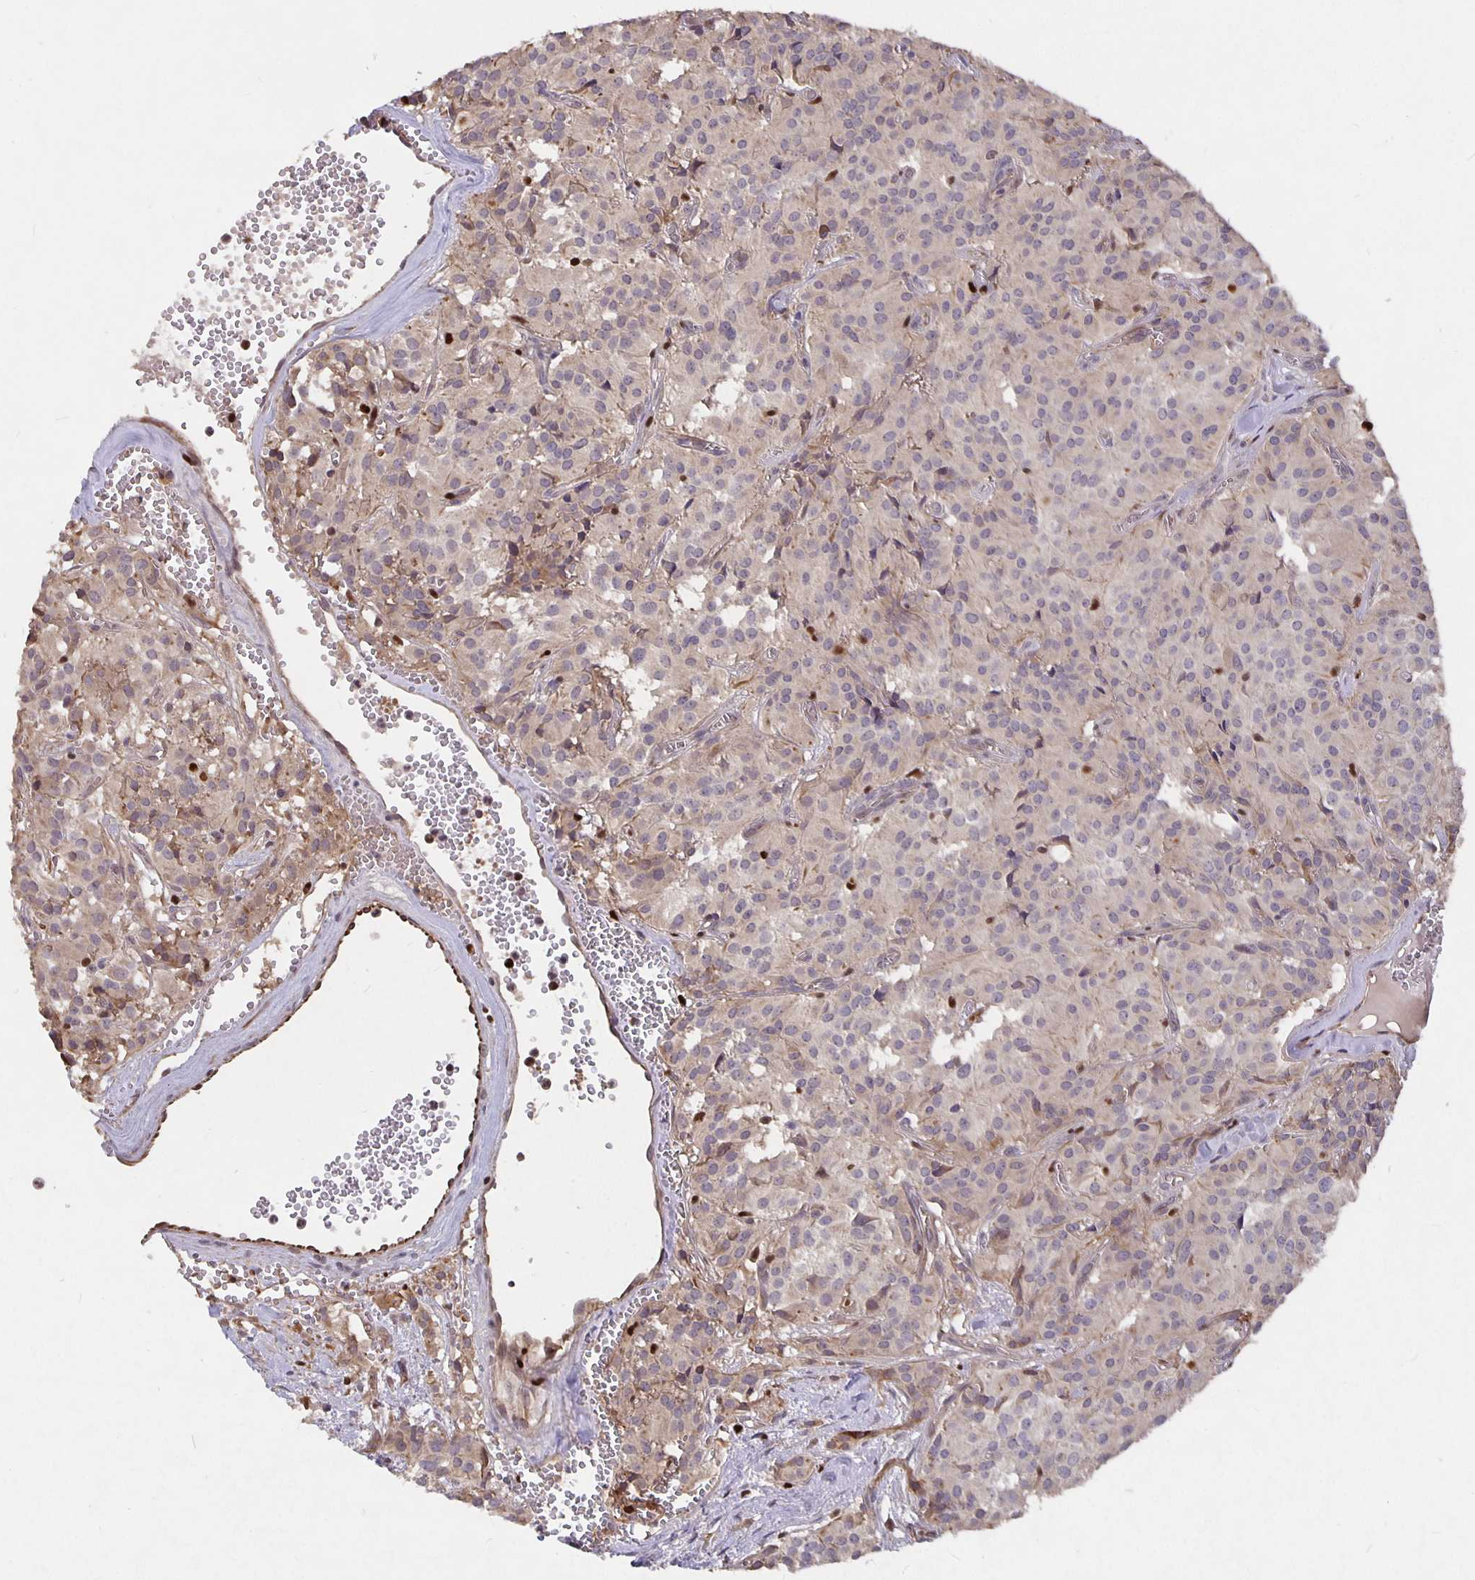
{"staining": {"intensity": "weak", "quantity": "<25%", "location": "cytoplasmic/membranous"}, "tissue": "glioma", "cell_type": "Tumor cells", "image_type": "cancer", "snomed": [{"axis": "morphology", "description": "Glioma, malignant, Low grade"}, {"axis": "topography", "description": "Brain"}], "caption": "This is an immunohistochemistry photomicrograph of glioma. There is no expression in tumor cells.", "gene": "NOG", "patient": {"sex": "male", "age": 42}}